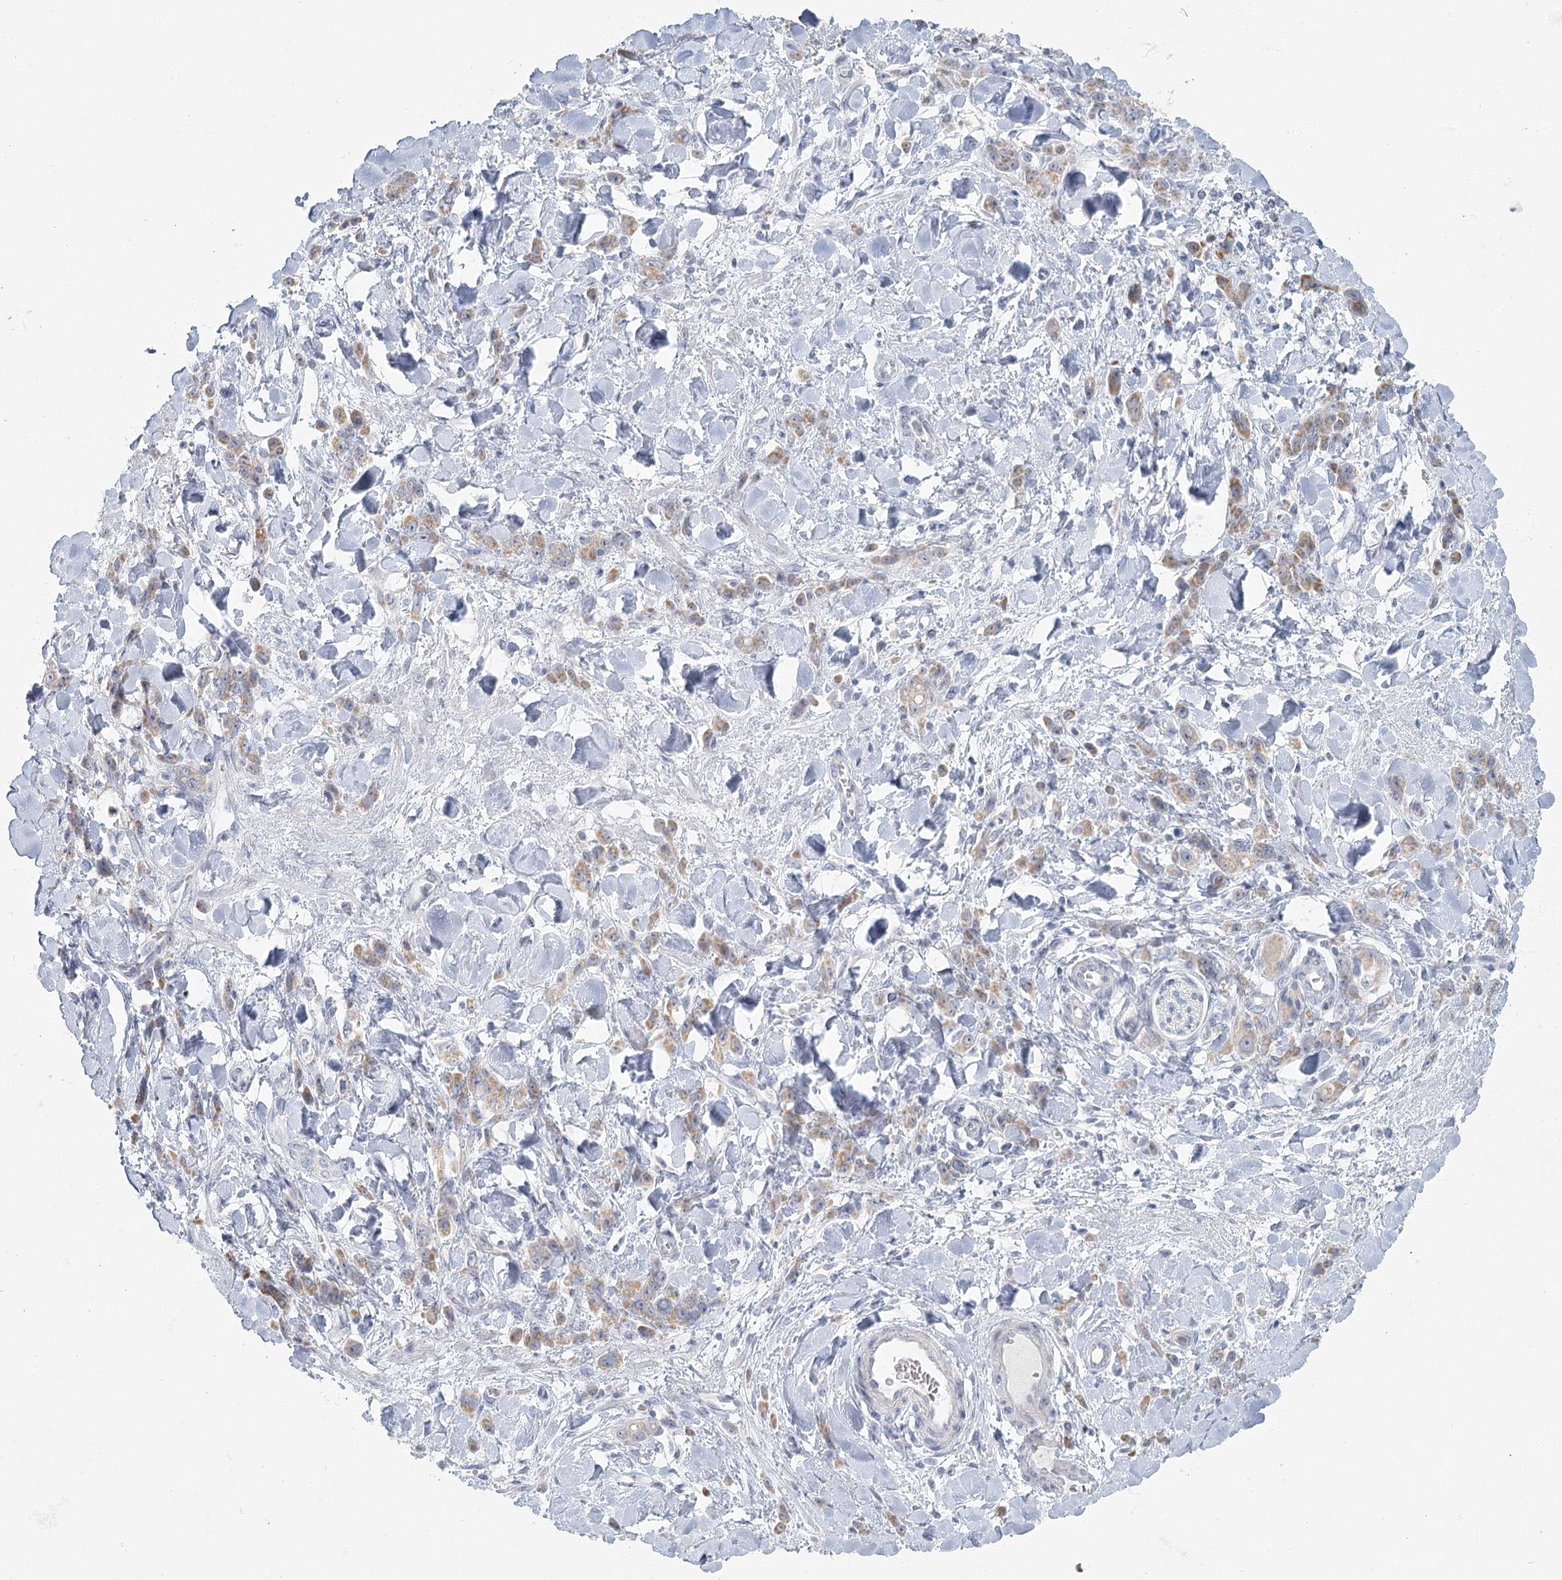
{"staining": {"intensity": "weak", "quantity": "25%-75%", "location": "cytoplasmic/membranous"}, "tissue": "stomach cancer", "cell_type": "Tumor cells", "image_type": "cancer", "snomed": [{"axis": "morphology", "description": "Normal tissue, NOS"}, {"axis": "morphology", "description": "Adenocarcinoma, NOS"}, {"axis": "topography", "description": "Stomach"}], "caption": "Human stomach cancer (adenocarcinoma) stained for a protein (brown) displays weak cytoplasmic/membranous positive staining in about 25%-75% of tumor cells.", "gene": "FAM110C", "patient": {"sex": "male", "age": 82}}